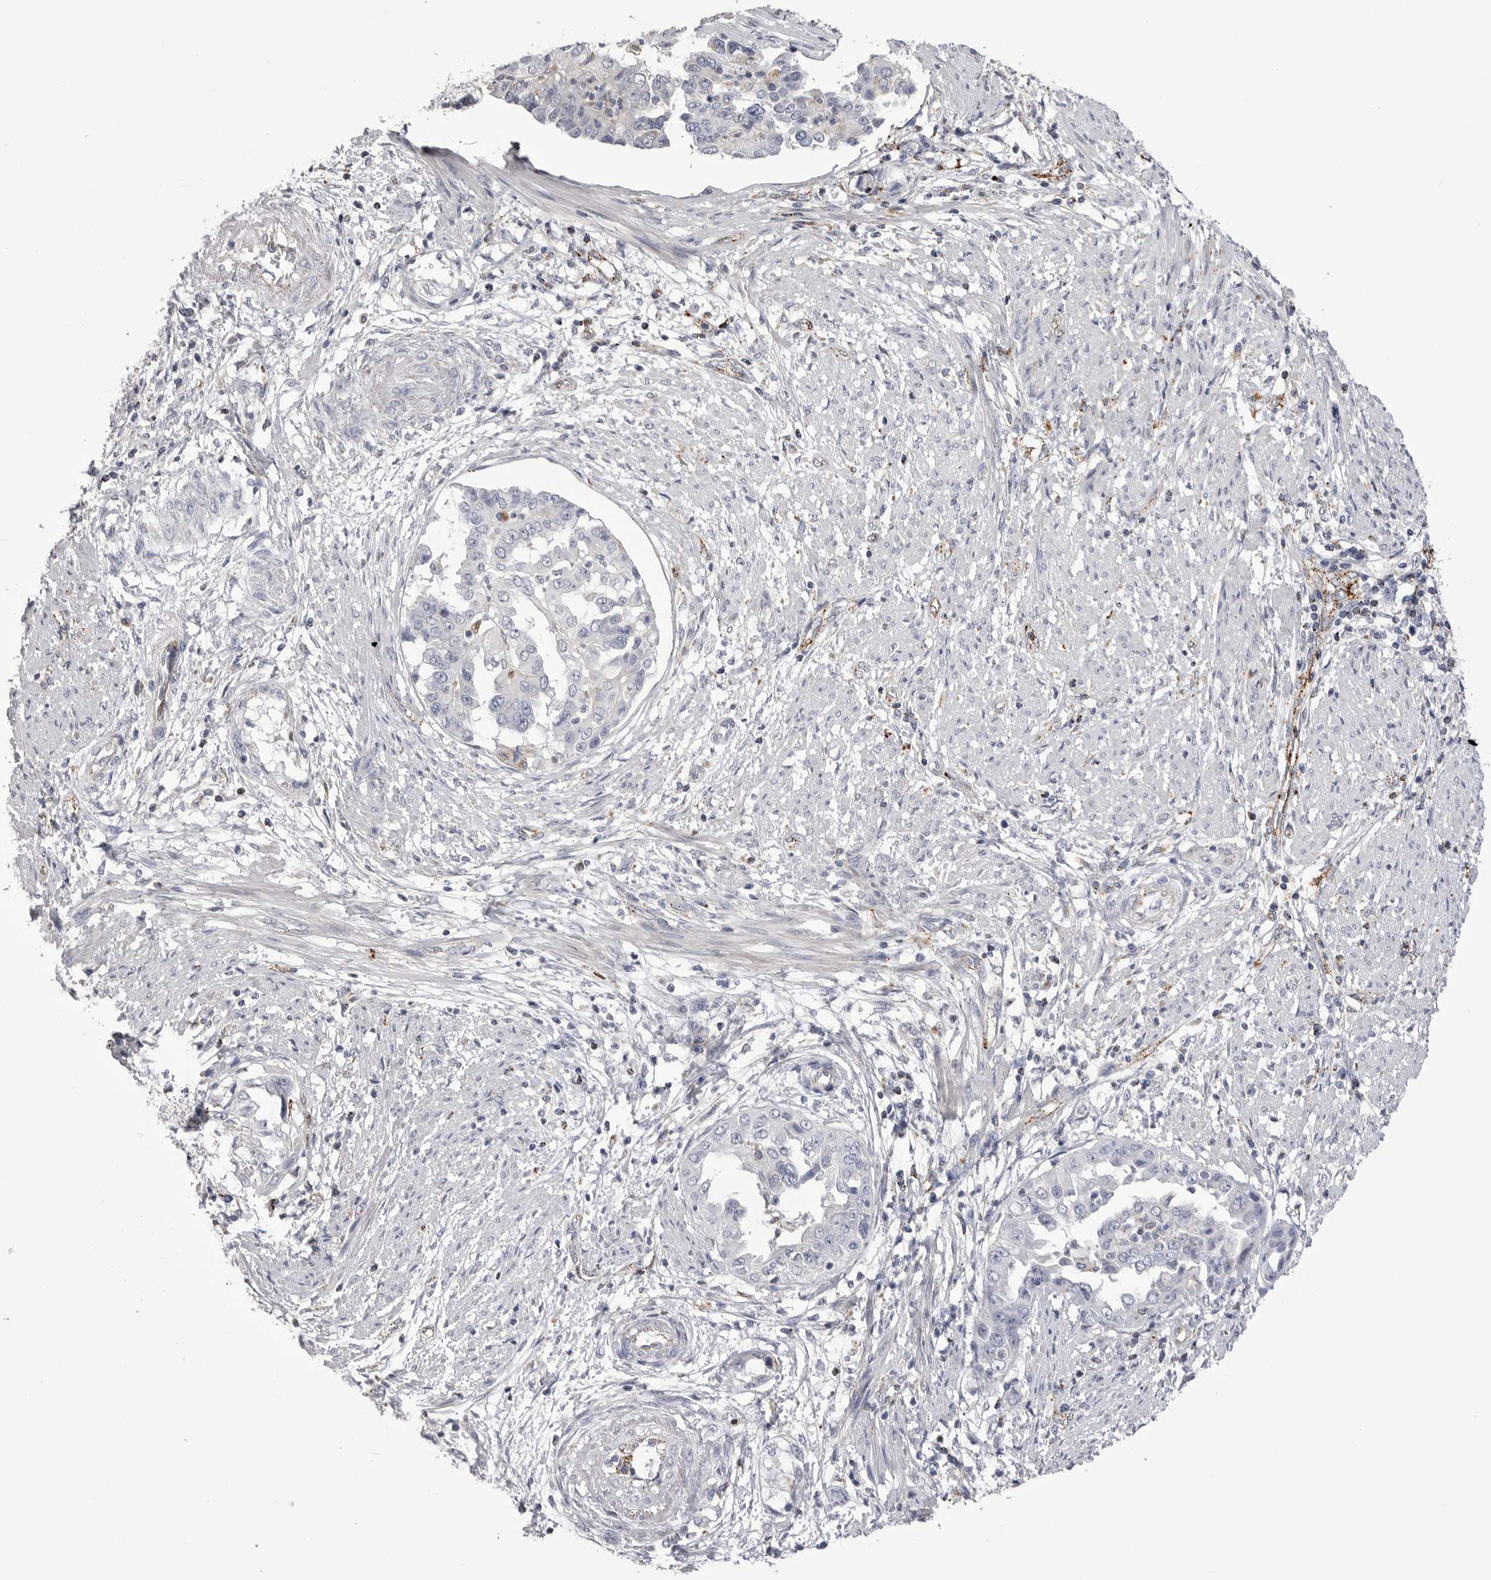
{"staining": {"intensity": "negative", "quantity": "none", "location": "none"}, "tissue": "endometrial cancer", "cell_type": "Tumor cells", "image_type": "cancer", "snomed": [{"axis": "morphology", "description": "Adenocarcinoma, NOS"}, {"axis": "topography", "description": "Endometrium"}], "caption": "Endometrial cancer (adenocarcinoma) stained for a protein using immunohistochemistry reveals no expression tumor cells.", "gene": "PSPN", "patient": {"sex": "female", "age": 85}}